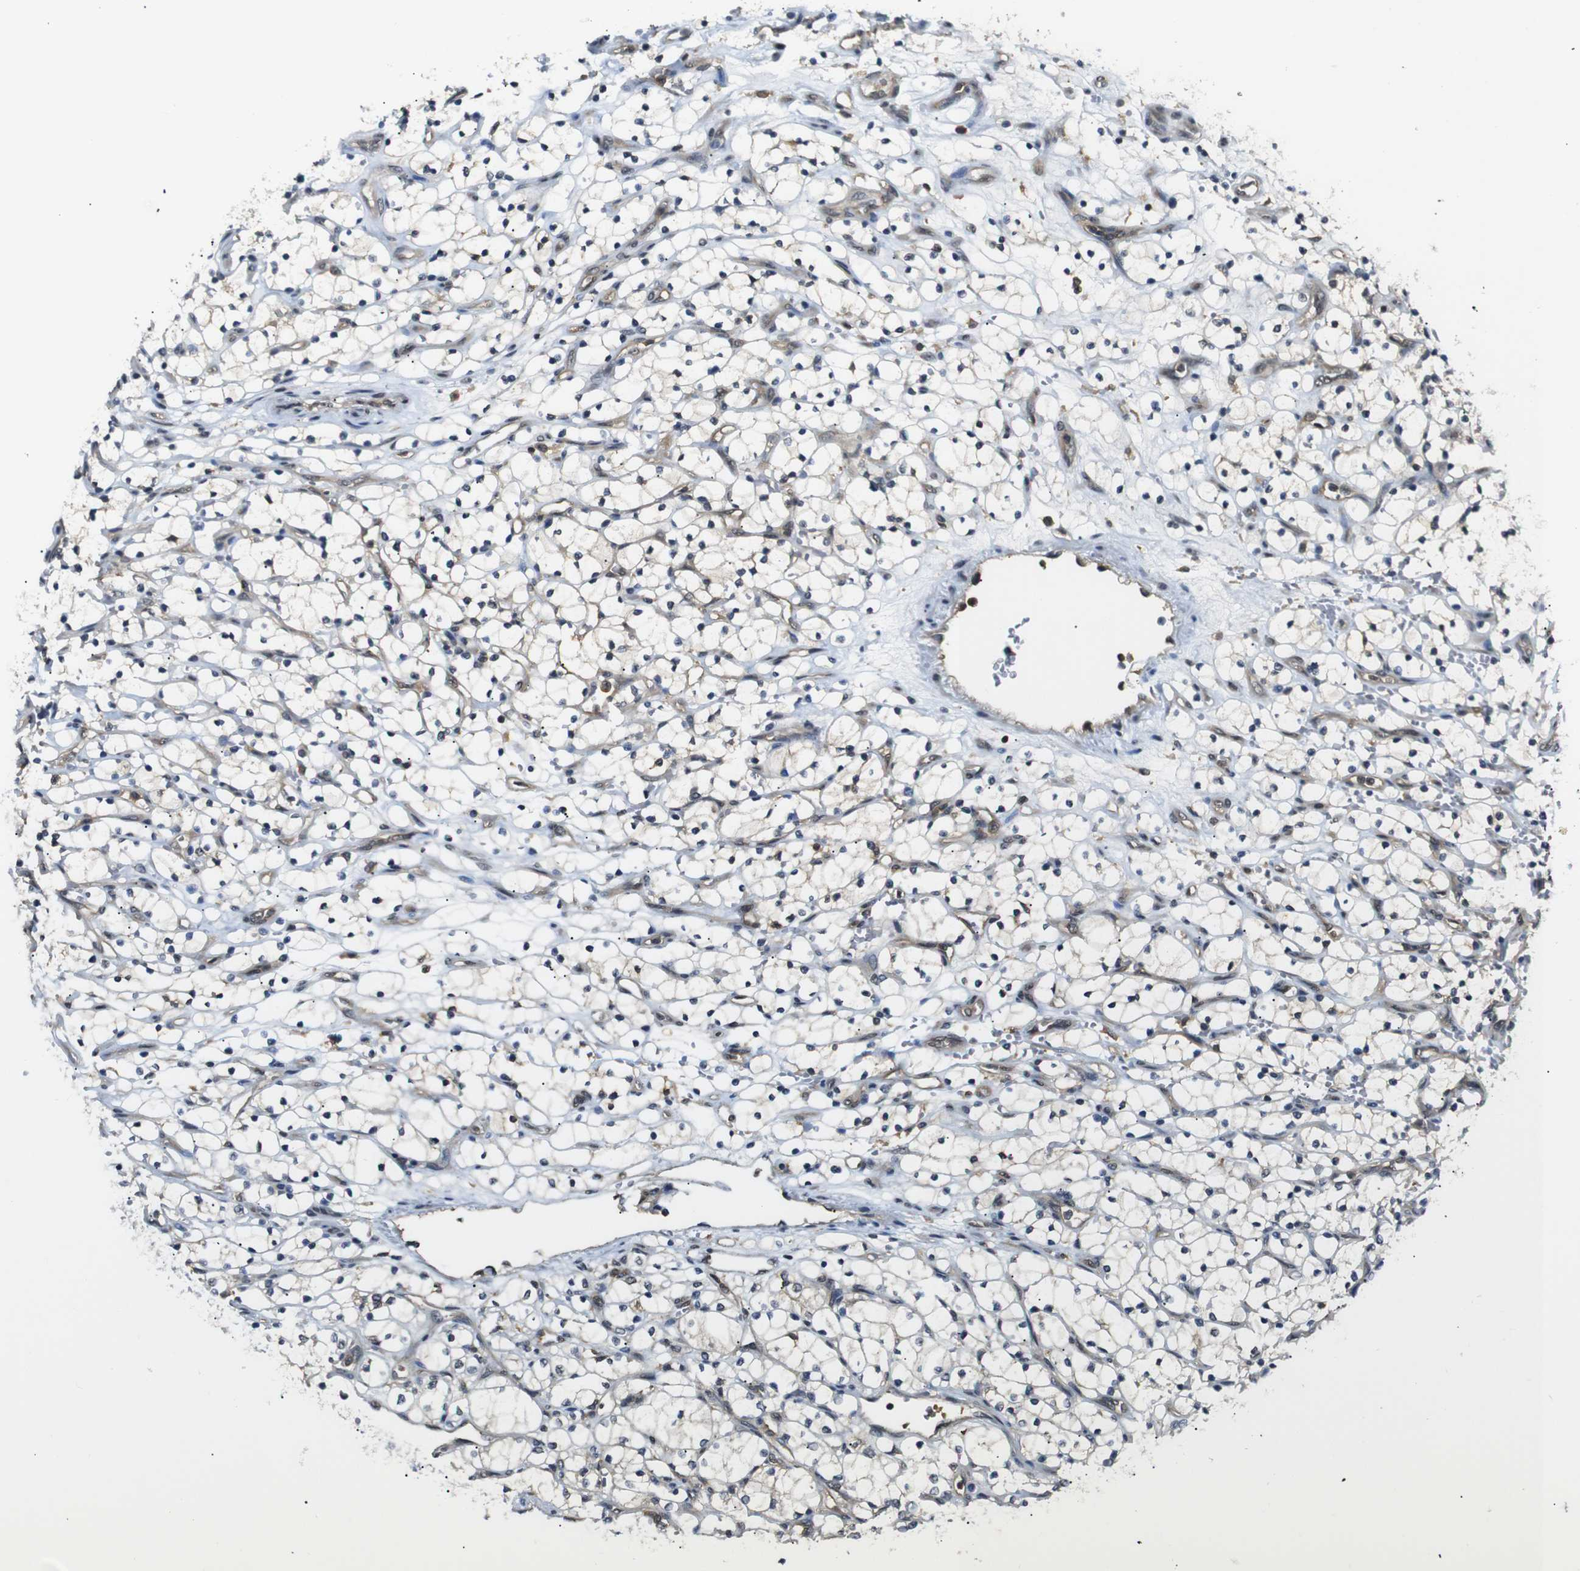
{"staining": {"intensity": "negative", "quantity": "none", "location": "none"}, "tissue": "renal cancer", "cell_type": "Tumor cells", "image_type": "cancer", "snomed": [{"axis": "morphology", "description": "Adenocarcinoma, NOS"}, {"axis": "topography", "description": "Kidney"}], "caption": "Human renal adenocarcinoma stained for a protein using immunohistochemistry (IHC) displays no staining in tumor cells.", "gene": "UBXN1", "patient": {"sex": "female", "age": 69}}